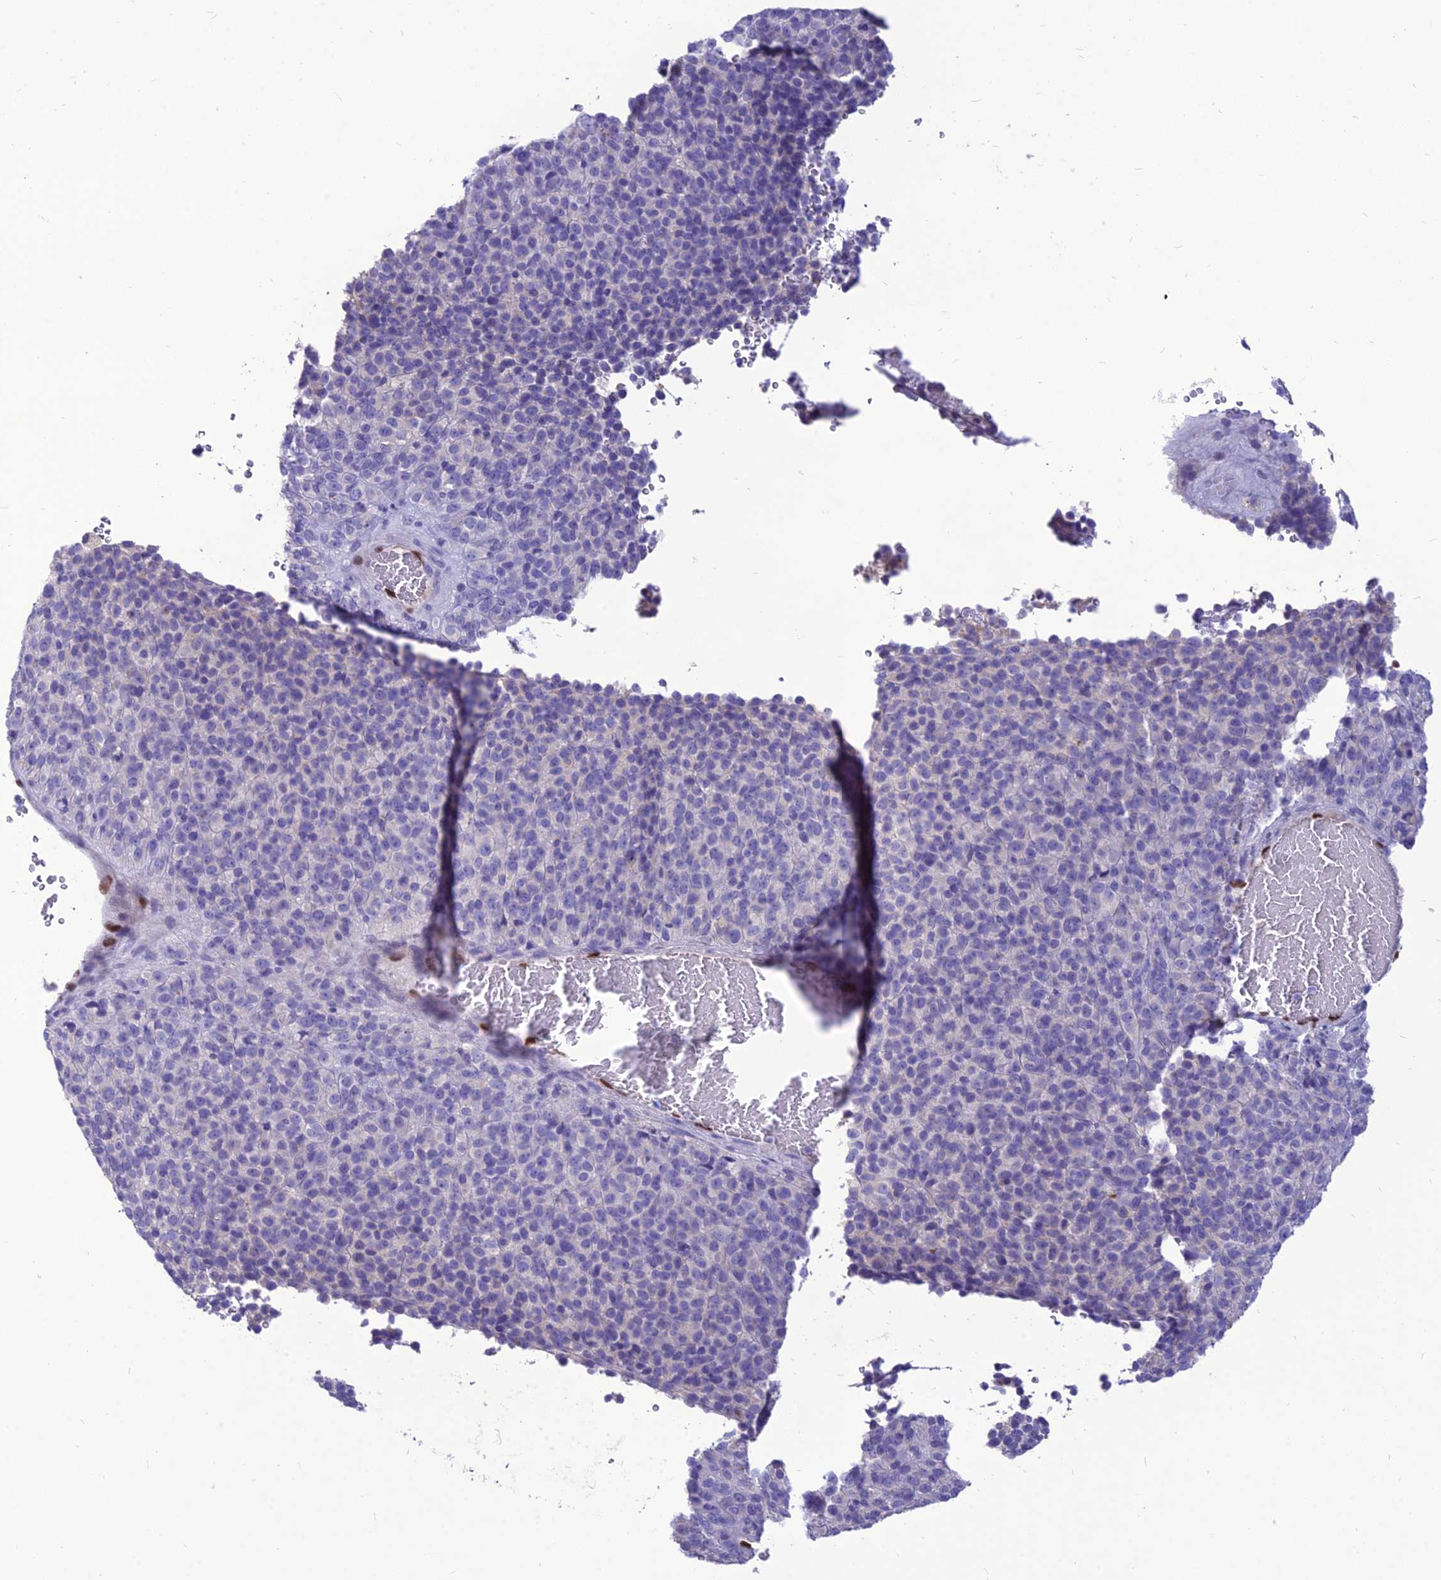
{"staining": {"intensity": "negative", "quantity": "none", "location": "none"}, "tissue": "melanoma", "cell_type": "Tumor cells", "image_type": "cancer", "snomed": [{"axis": "morphology", "description": "Malignant melanoma, Metastatic site"}, {"axis": "topography", "description": "Brain"}], "caption": "Immunohistochemical staining of melanoma reveals no significant expression in tumor cells.", "gene": "NOVA2", "patient": {"sex": "female", "age": 56}}